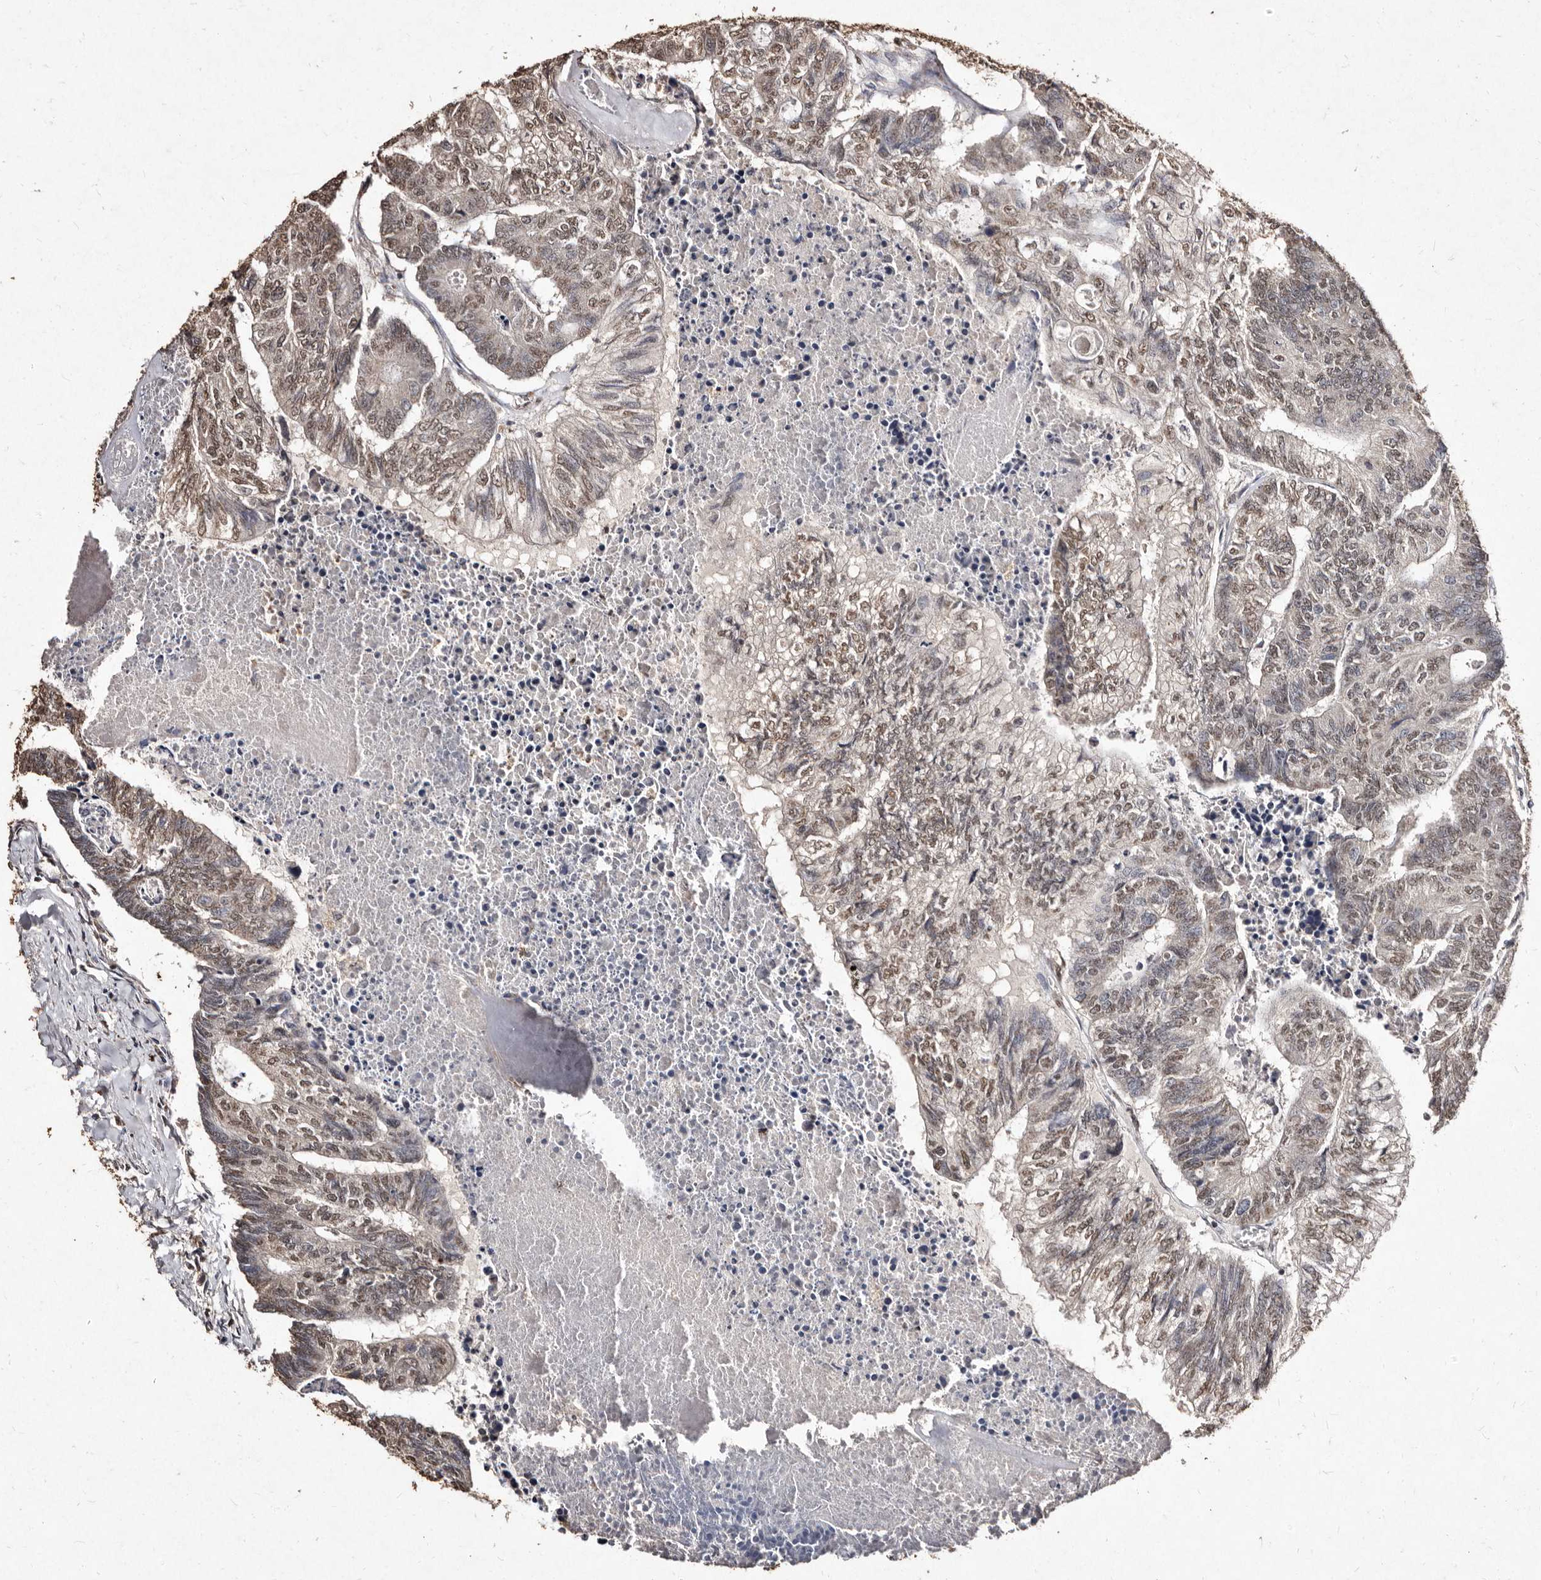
{"staining": {"intensity": "moderate", "quantity": ">75%", "location": "nuclear"}, "tissue": "colorectal cancer", "cell_type": "Tumor cells", "image_type": "cancer", "snomed": [{"axis": "morphology", "description": "Adenocarcinoma, NOS"}, {"axis": "topography", "description": "Colon"}], "caption": "Adenocarcinoma (colorectal) stained with a brown dye displays moderate nuclear positive staining in about >75% of tumor cells.", "gene": "ERBB4", "patient": {"sex": "female", "age": 67}}